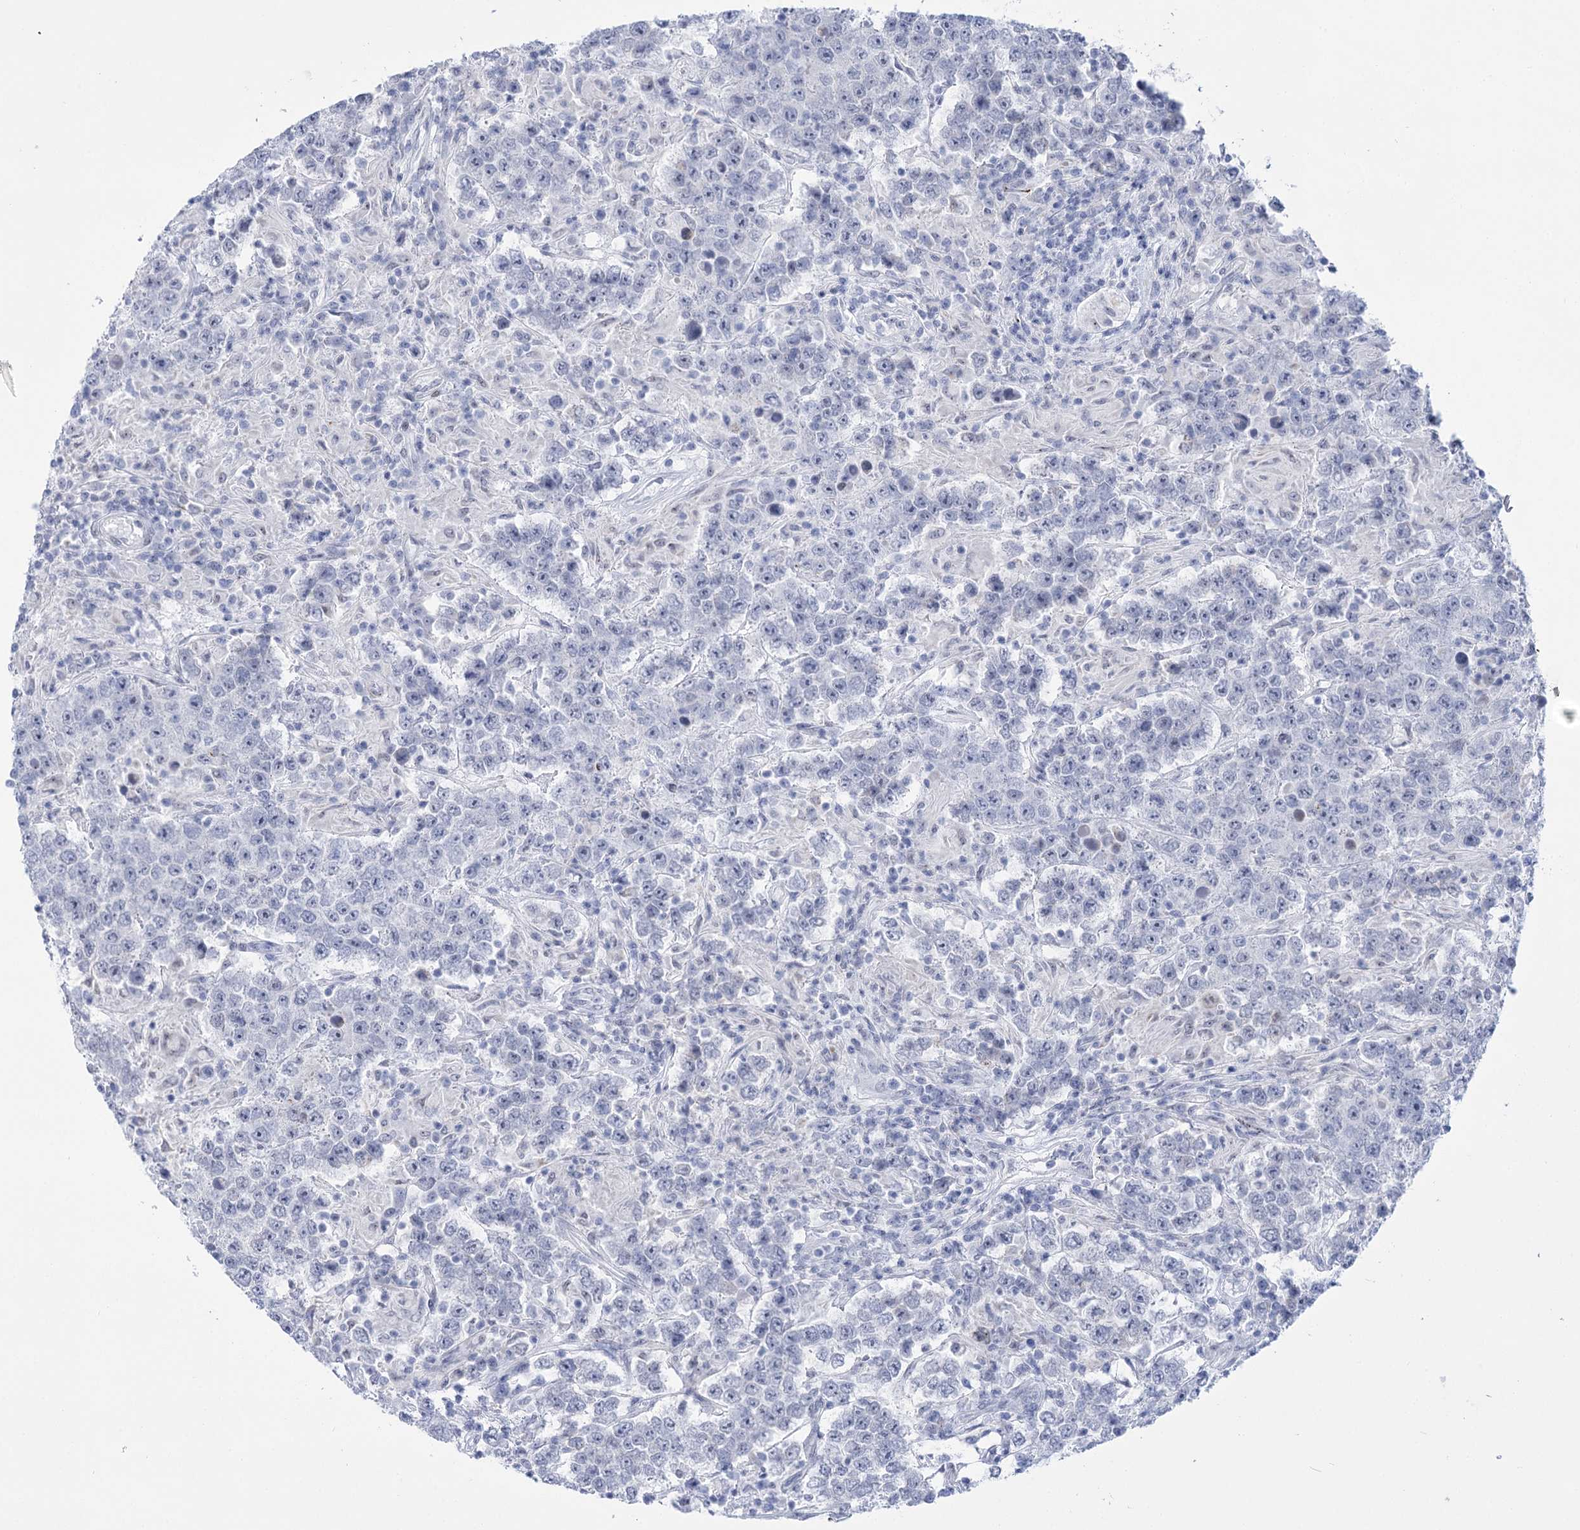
{"staining": {"intensity": "negative", "quantity": "none", "location": "none"}, "tissue": "testis cancer", "cell_type": "Tumor cells", "image_type": "cancer", "snomed": [{"axis": "morphology", "description": "Normal tissue, NOS"}, {"axis": "morphology", "description": "Urothelial carcinoma, High grade"}, {"axis": "morphology", "description": "Seminoma, NOS"}, {"axis": "morphology", "description": "Carcinoma, Embryonal, NOS"}, {"axis": "topography", "description": "Urinary bladder"}, {"axis": "topography", "description": "Testis"}], "caption": "Immunohistochemical staining of testis cancer (seminoma) demonstrates no significant staining in tumor cells.", "gene": "HORMAD1", "patient": {"sex": "male", "age": 41}}